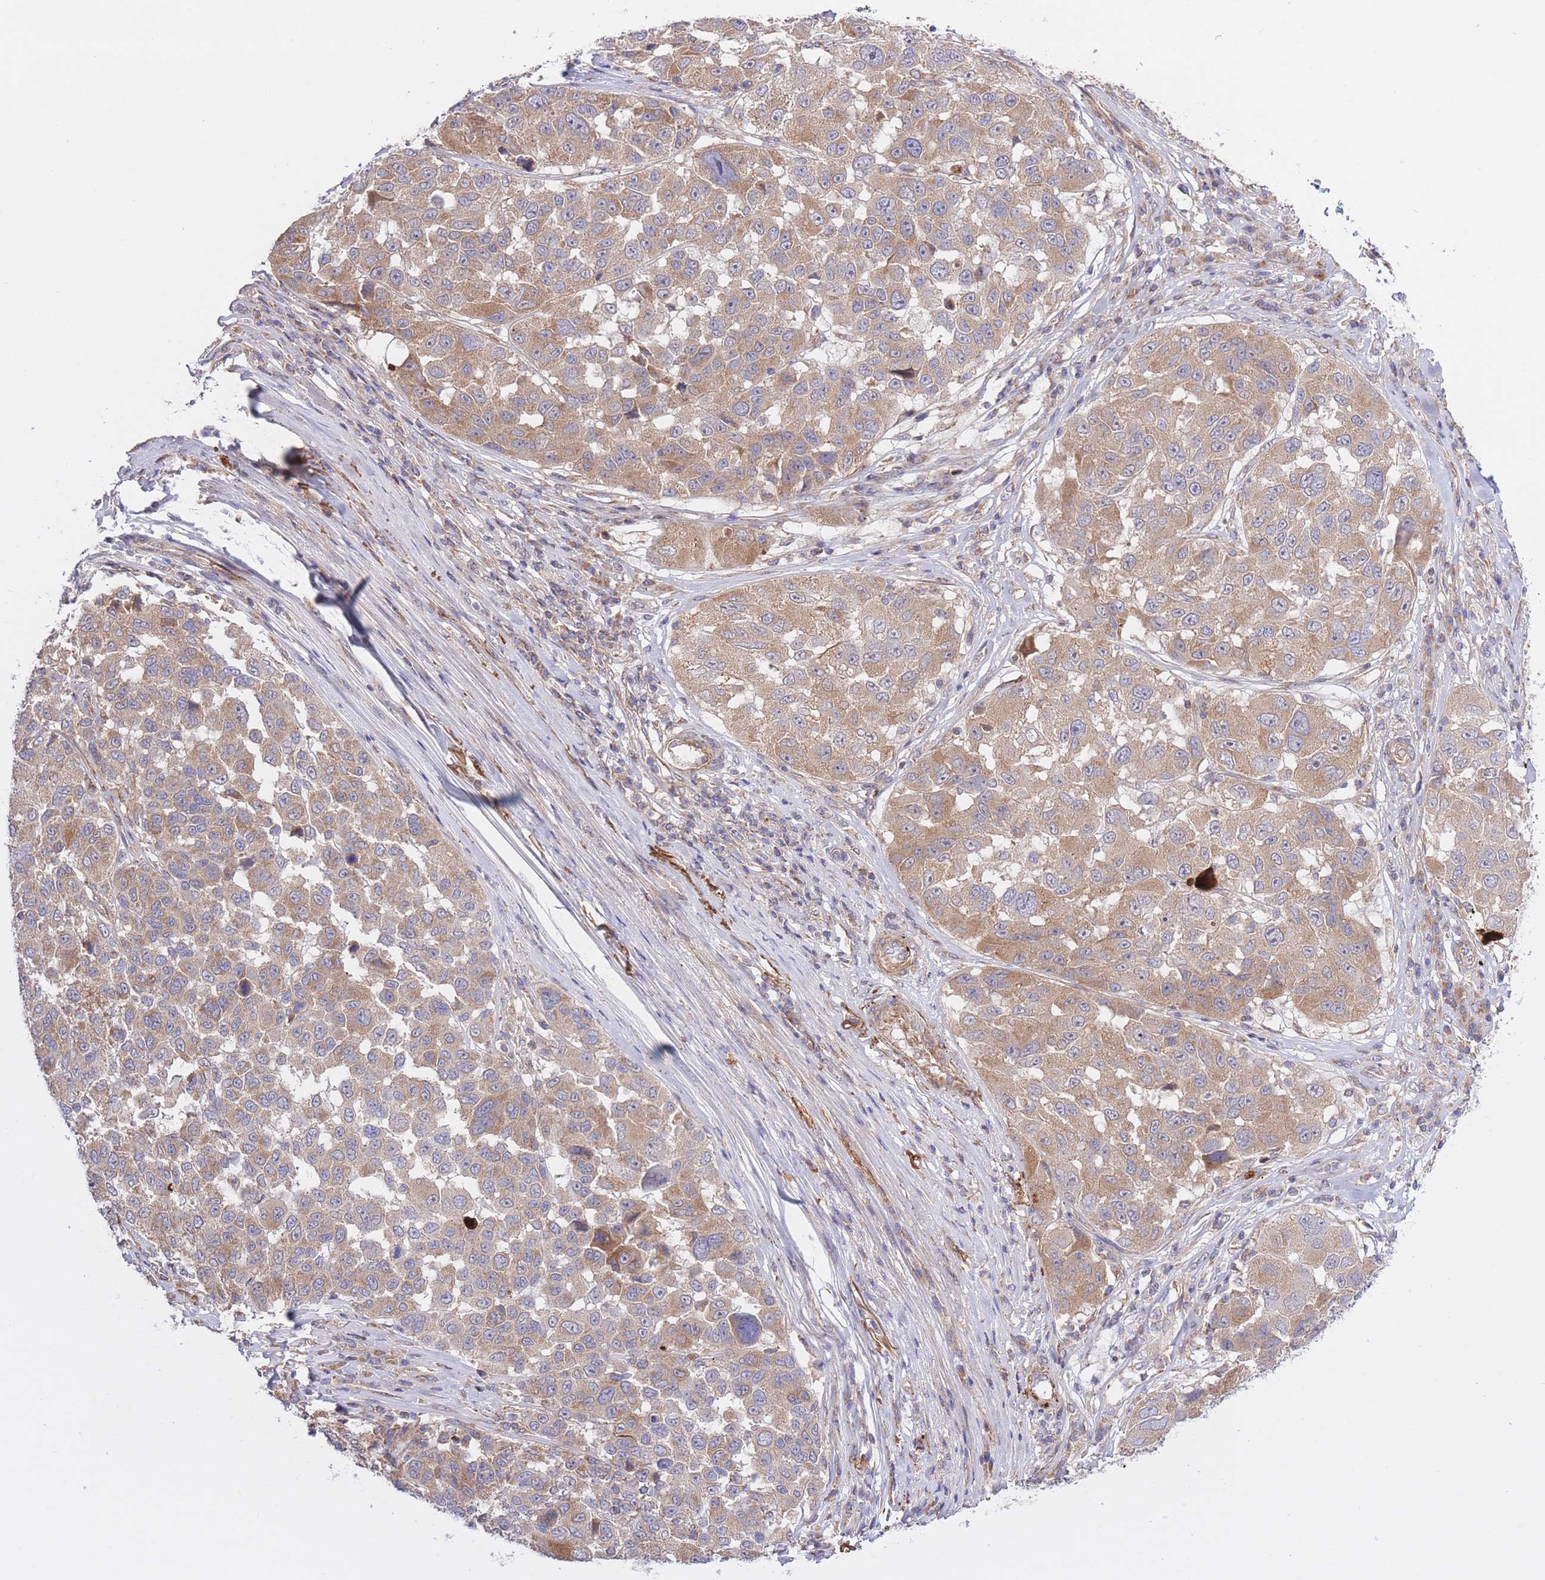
{"staining": {"intensity": "moderate", "quantity": "25%-75%", "location": "cytoplasmic/membranous"}, "tissue": "melanoma", "cell_type": "Tumor cells", "image_type": "cancer", "snomed": [{"axis": "morphology", "description": "Malignant melanoma, NOS"}, {"axis": "topography", "description": "Skin"}], "caption": "Tumor cells display medium levels of moderate cytoplasmic/membranous positivity in approximately 25%-75% of cells in human malignant melanoma.", "gene": "ATP13A2", "patient": {"sex": "female", "age": 66}}